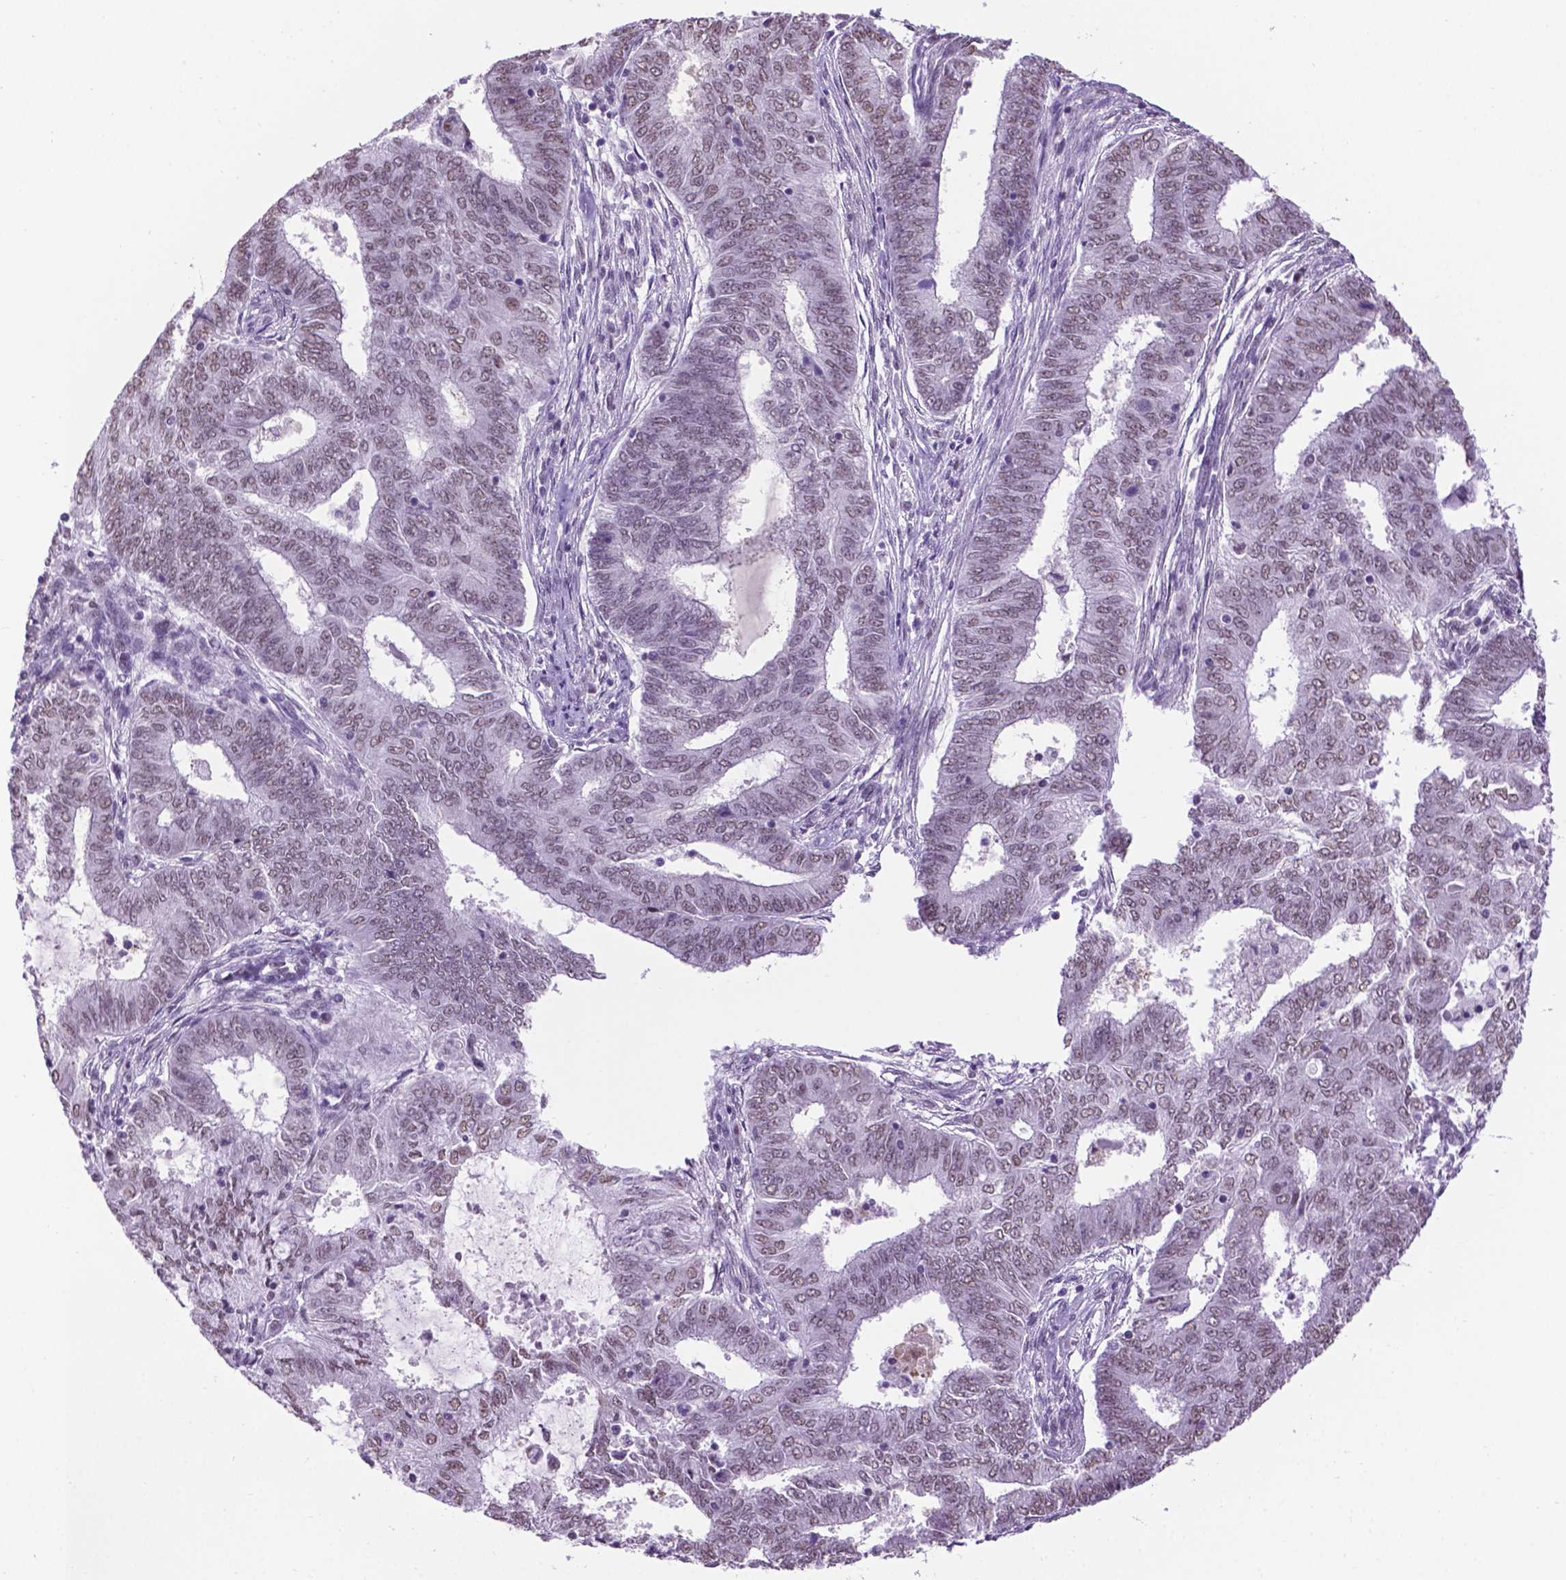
{"staining": {"intensity": "moderate", "quantity": "25%-75%", "location": "nuclear"}, "tissue": "endometrial cancer", "cell_type": "Tumor cells", "image_type": "cancer", "snomed": [{"axis": "morphology", "description": "Adenocarcinoma, NOS"}, {"axis": "topography", "description": "Endometrium"}], "caption": "There is medium levels of moderate nuclear expression in tumor cells of endometrial adenocarcinoma, as demonstrated by immunohistochemical staining (brown color).", "gene": "ABI2", "patient": {"sex": "female", "age": 62}}